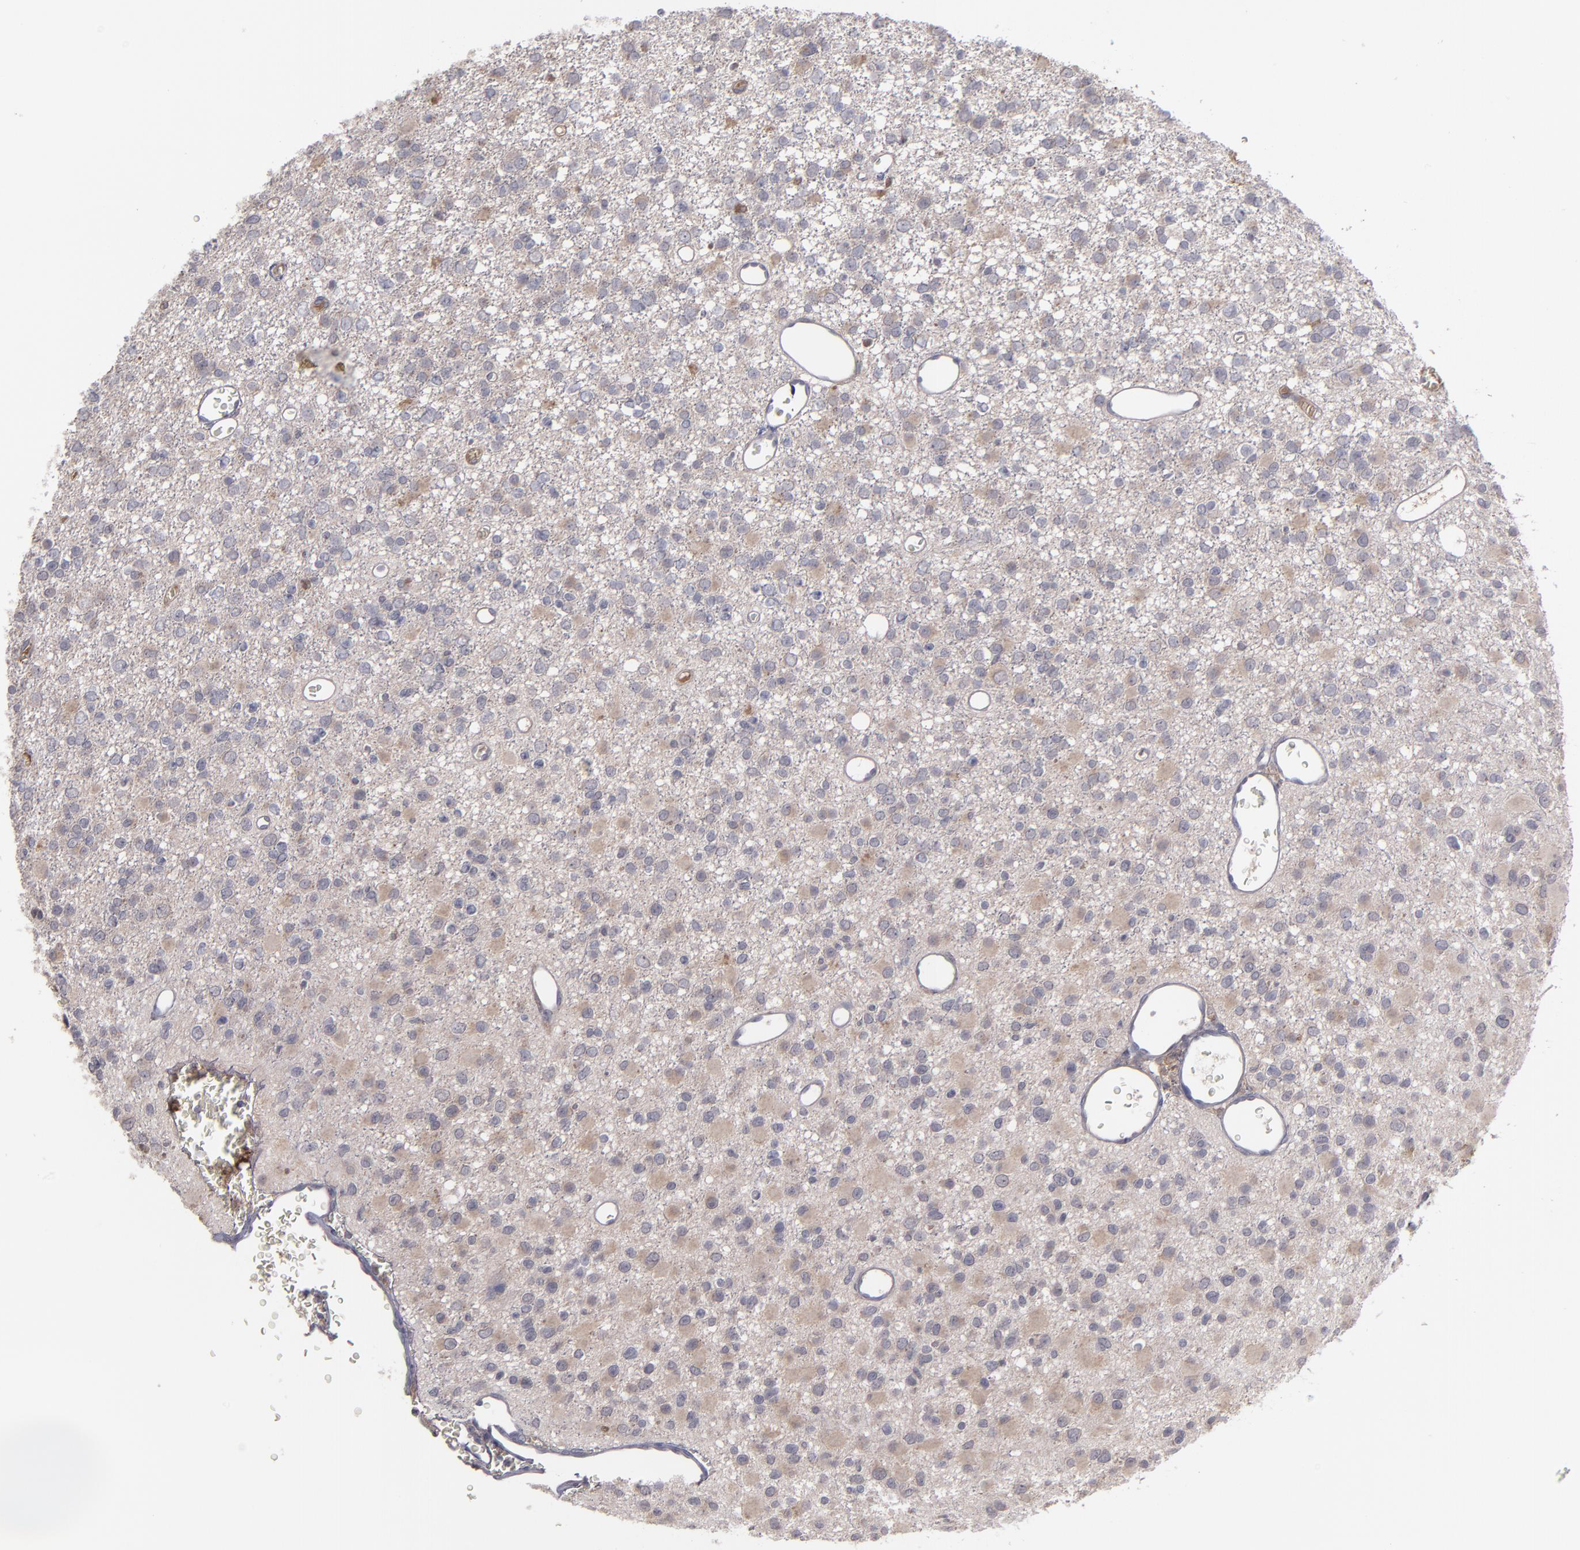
{"staining": {"intensity": "weak", "quantity": "25%-75%", "location": "cytoplasmic/membranous"}, "tissue": "glioma", "cell_type": "Tumor cells", "image_type": "cancer", "snomed": [{"axis": "morphology", "description": "Glioma, malignant, Low grade"}, {"axis": "topography", "description": "Brain"}], "caption": "Immunohistochemistry (IHC) of low-grade glioma (malignant) shows low levels of weak cytoplasmic/membranous positivity in approximately 25%-75% of tumor cells.", "gene": "MMP11", "patient": {"sex": "male", "age": 42}}